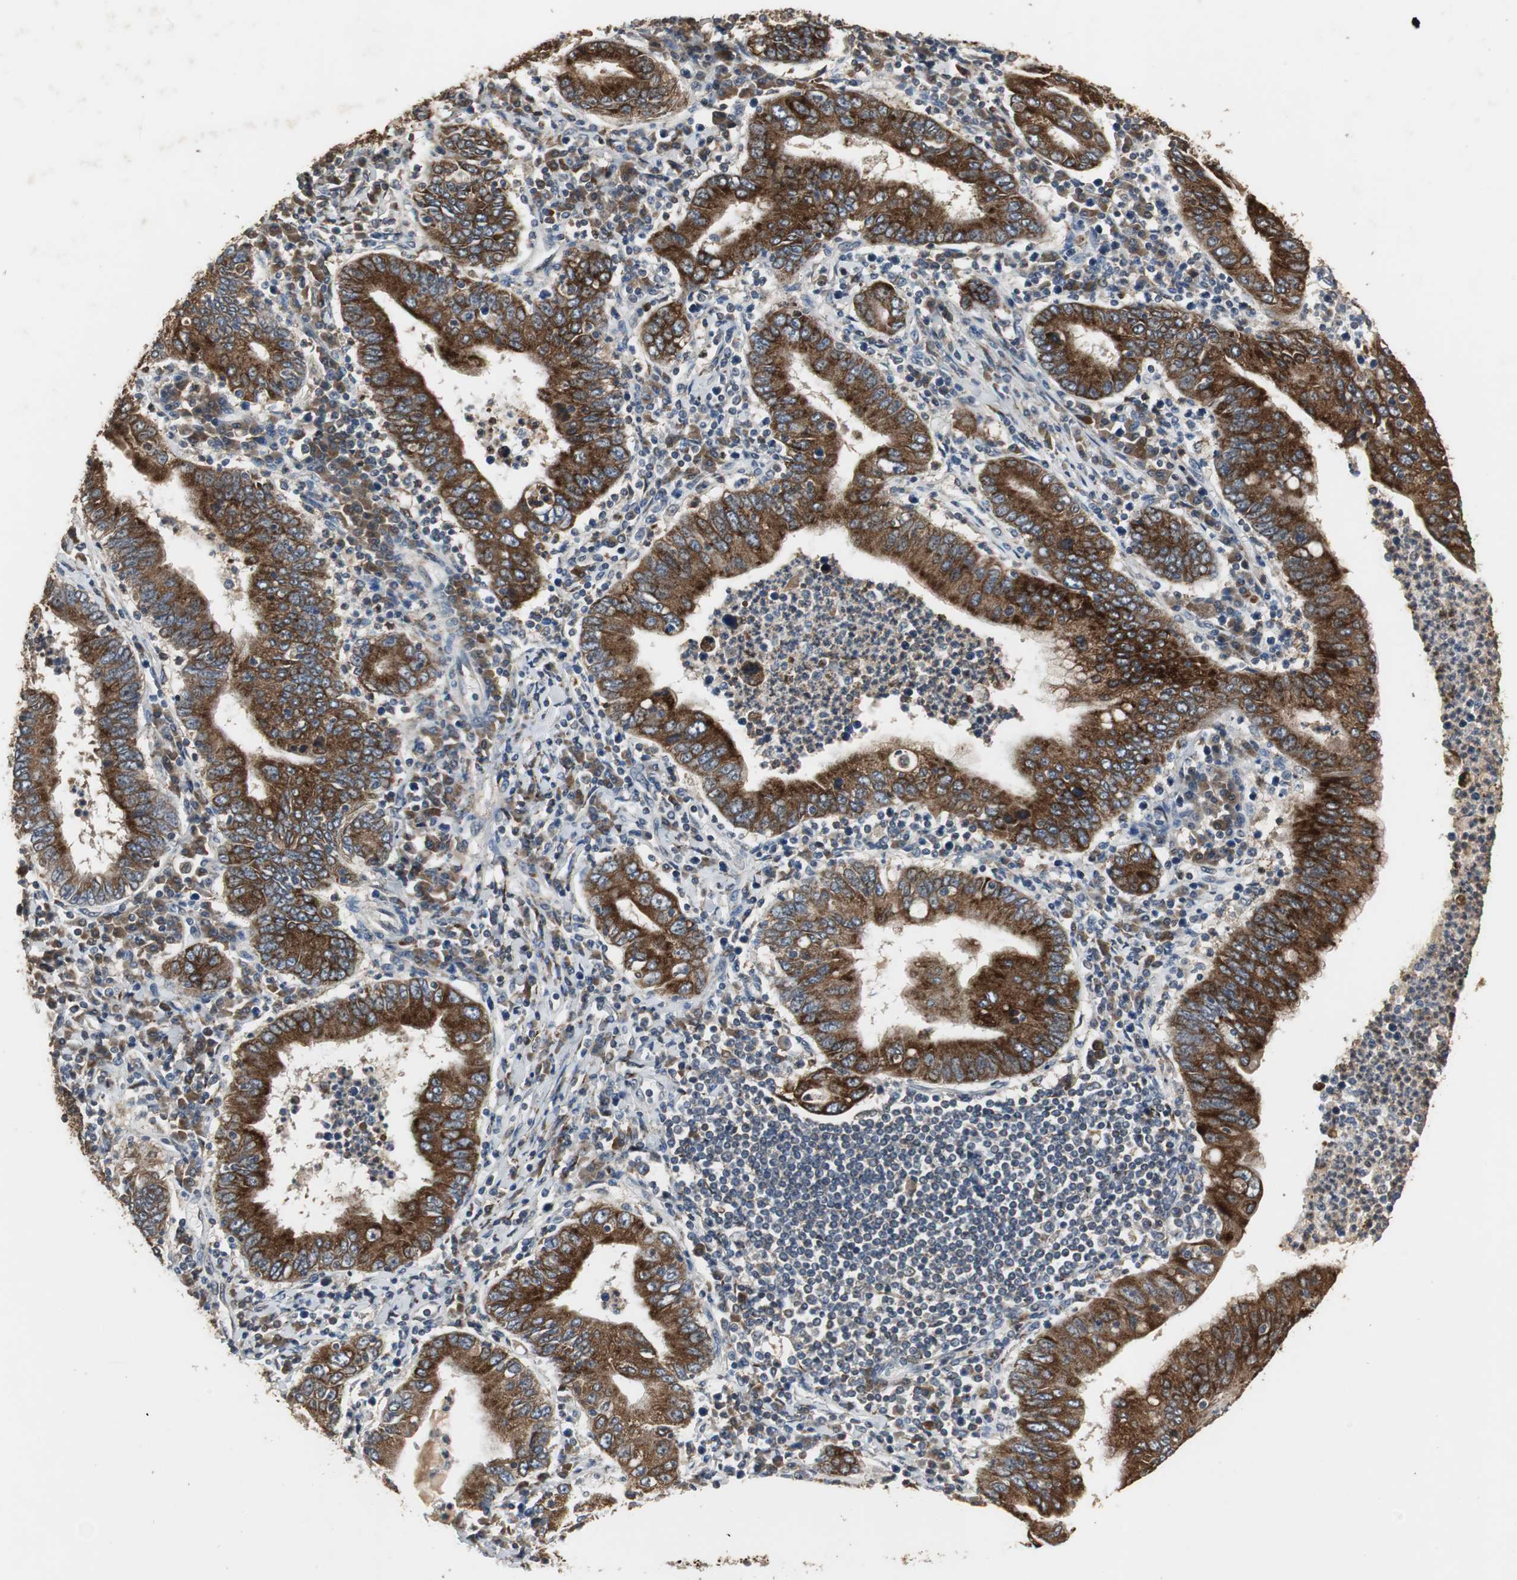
{"staining": {"intensity": "strong", "quantity": ">75%", "location": "cytoplasmic/membranous"}, "tissue": "stomach cancer", "cell_type": "Tumor cells", "image_type": "cancer", "snomed": [{"axis": "morphology", "description": "Normal tissue, NOS"}, {"axis": "morphology", "description": "Adenocarcinoma, NOS"}, {"axis": "topography", "description": "Esophagus"}, {"axis": "topography", "description": "Stomach, upper"}, {"axis": "topography", "description": "Peripheral nerve tissue"}], "caption": "The micrograph demonstrates a brown stain indicating the presence of a protein in the cytoplasmic/membranous of tumor cells in adenocarcinoma (stomach).", "gene": "JTB", "patient": {"sex": "male", "age": 62}}